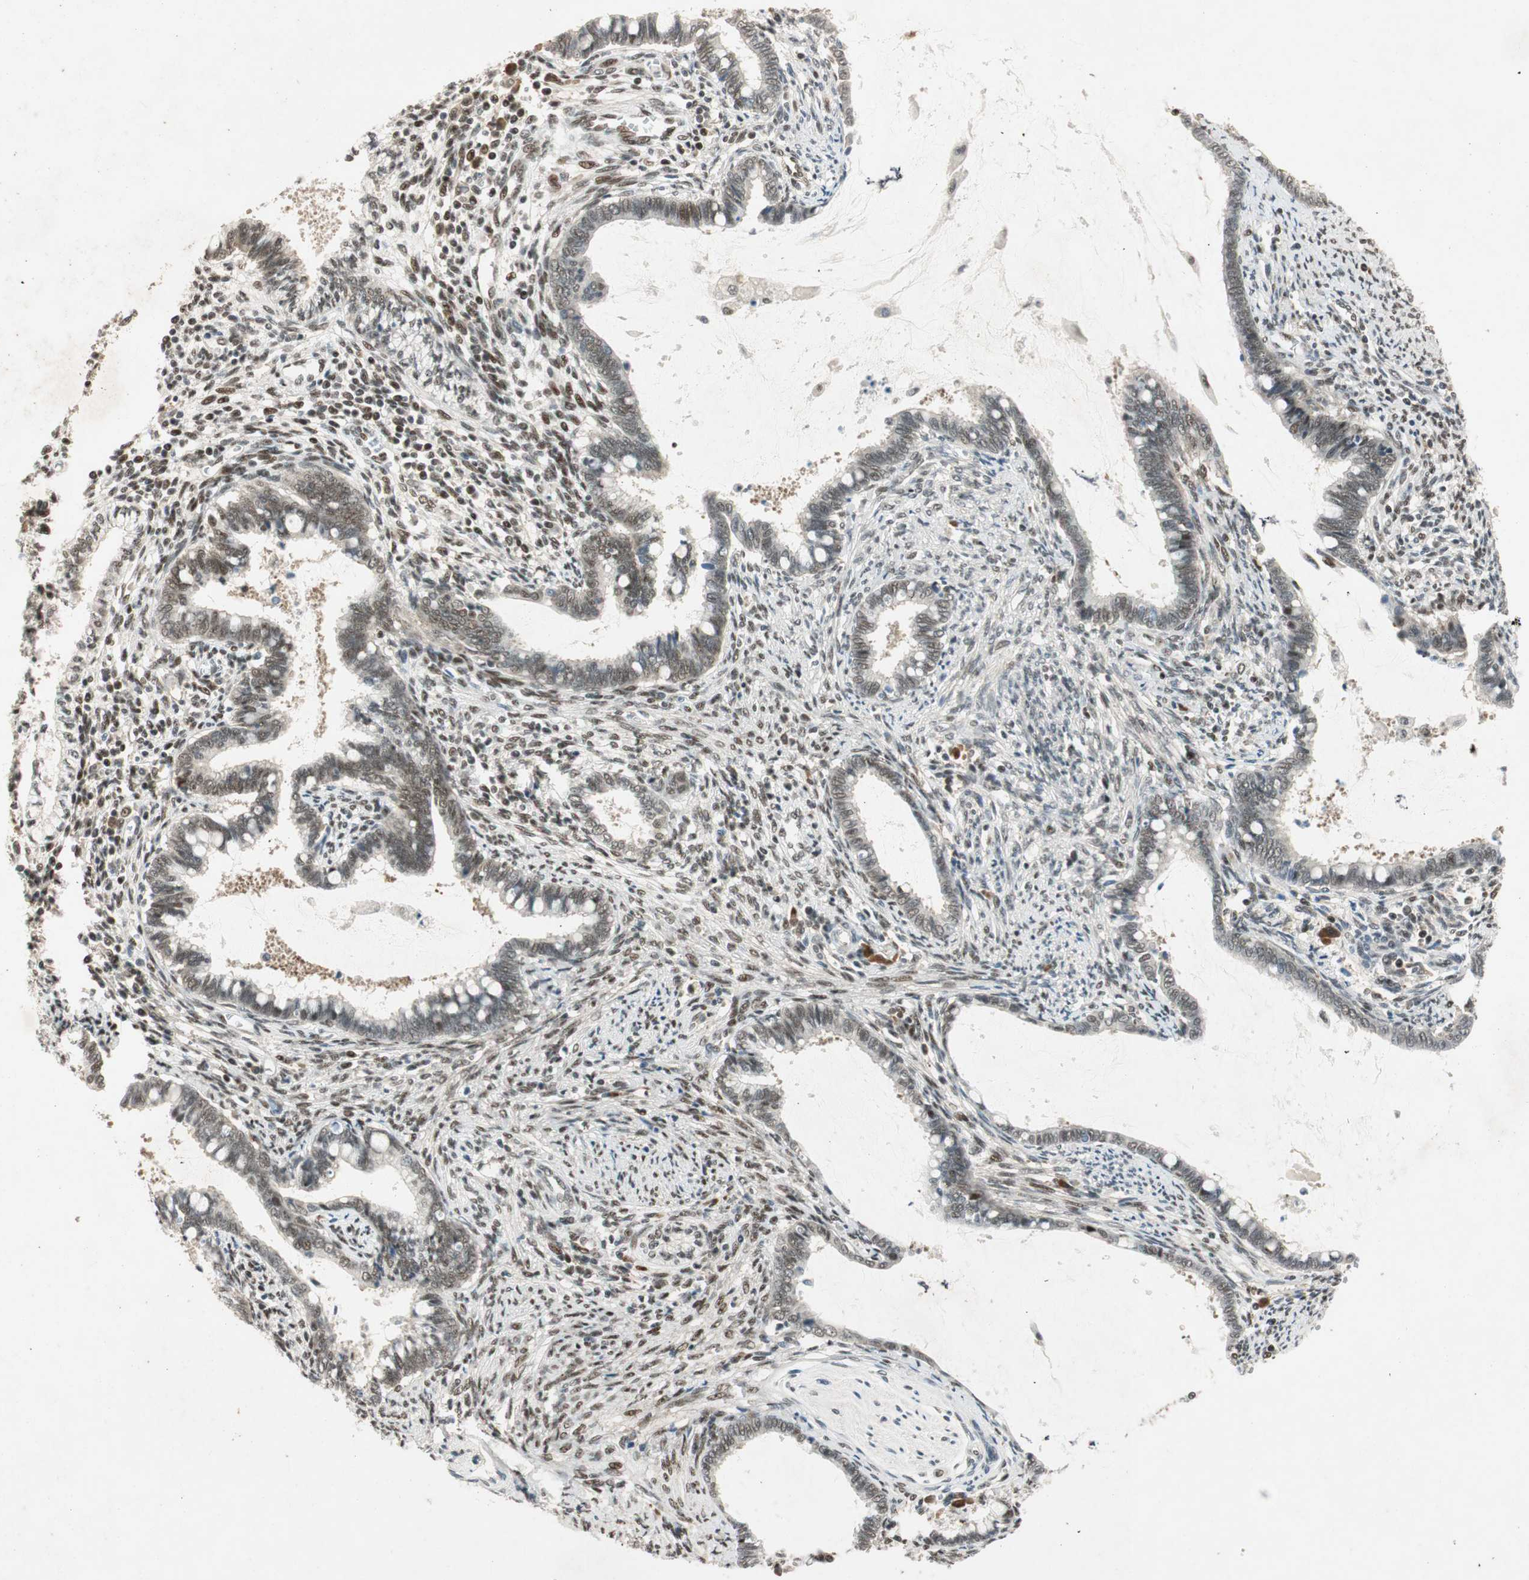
{"staining": {"intensity": "moderate", "quantity": ">75%", "location": "nuclear"}, "tissue": "cervical cancer", "cell_type": "Tumor cells", "image_type": "cancer", "snomed": [{"axis": "morphology", "description": "Adenocarcinoma, NOS"}, {"axis": "topography", "description": "Cervix"}], "caption": "Cervical cancer stained with a protein marker exhibits moderate staining in tumor cells.", "gene": "NCBP3", "patient": {"sex": "female", "age": 44}}